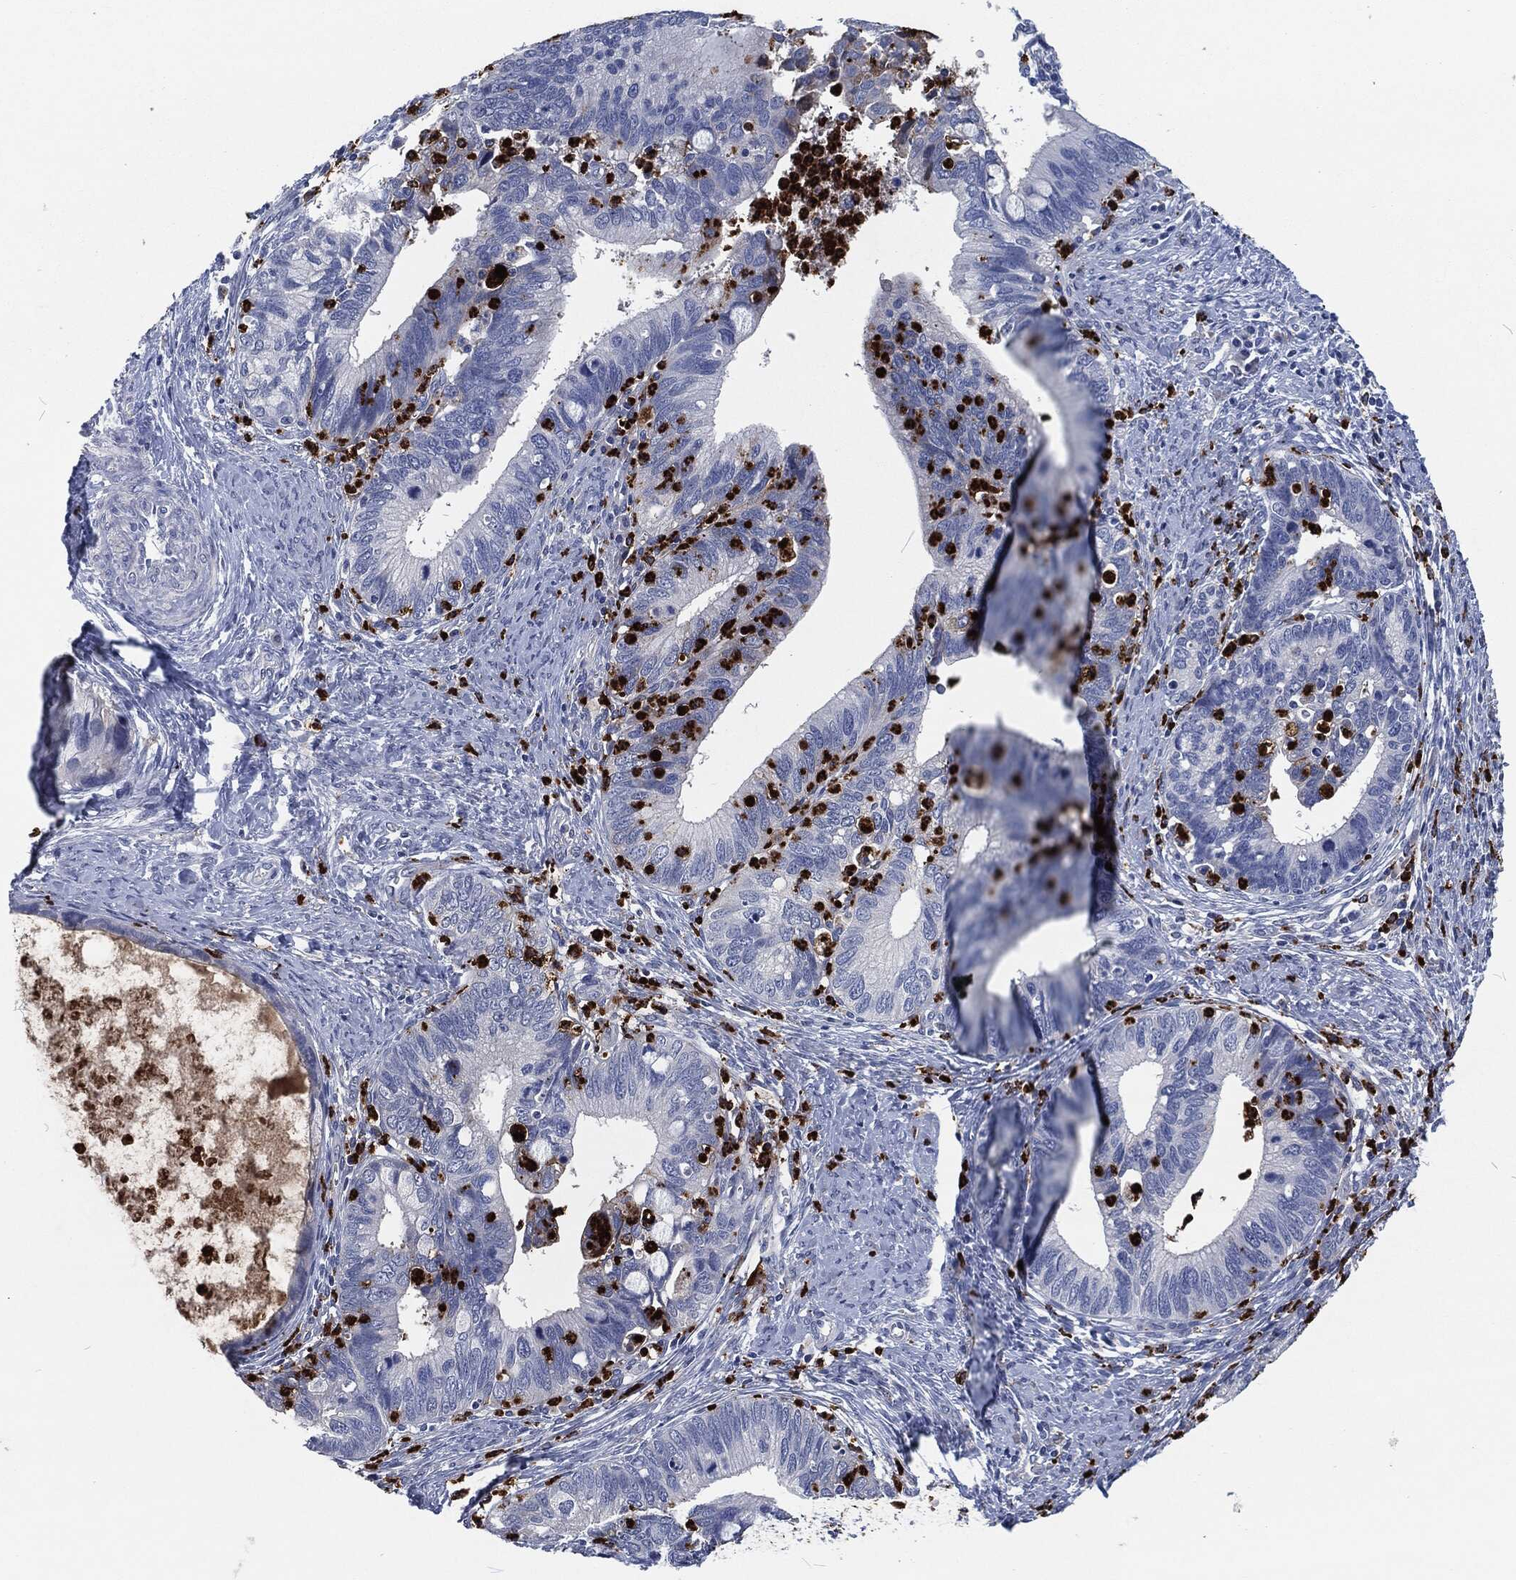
{"staining": {"intensity": "negative", "quantity": "none", "location": "none"}, "tissue": "cervical cancer", "cell_type": "Tumor cells", "image_type": "cancer", "snomed": [{"axis": "morphology", "description": "Adenocarcinoma, NOS"}, {"axis": "topography", "description": "Cervix"}], "caption": "A high-resolution histopathology image shows immunohistochemistry (IHC) staining of cervical cancer, which exhibits no significant staining in tumor cells.", "gene": "MPO", "patient": {"sex": "female", "age": 42}}